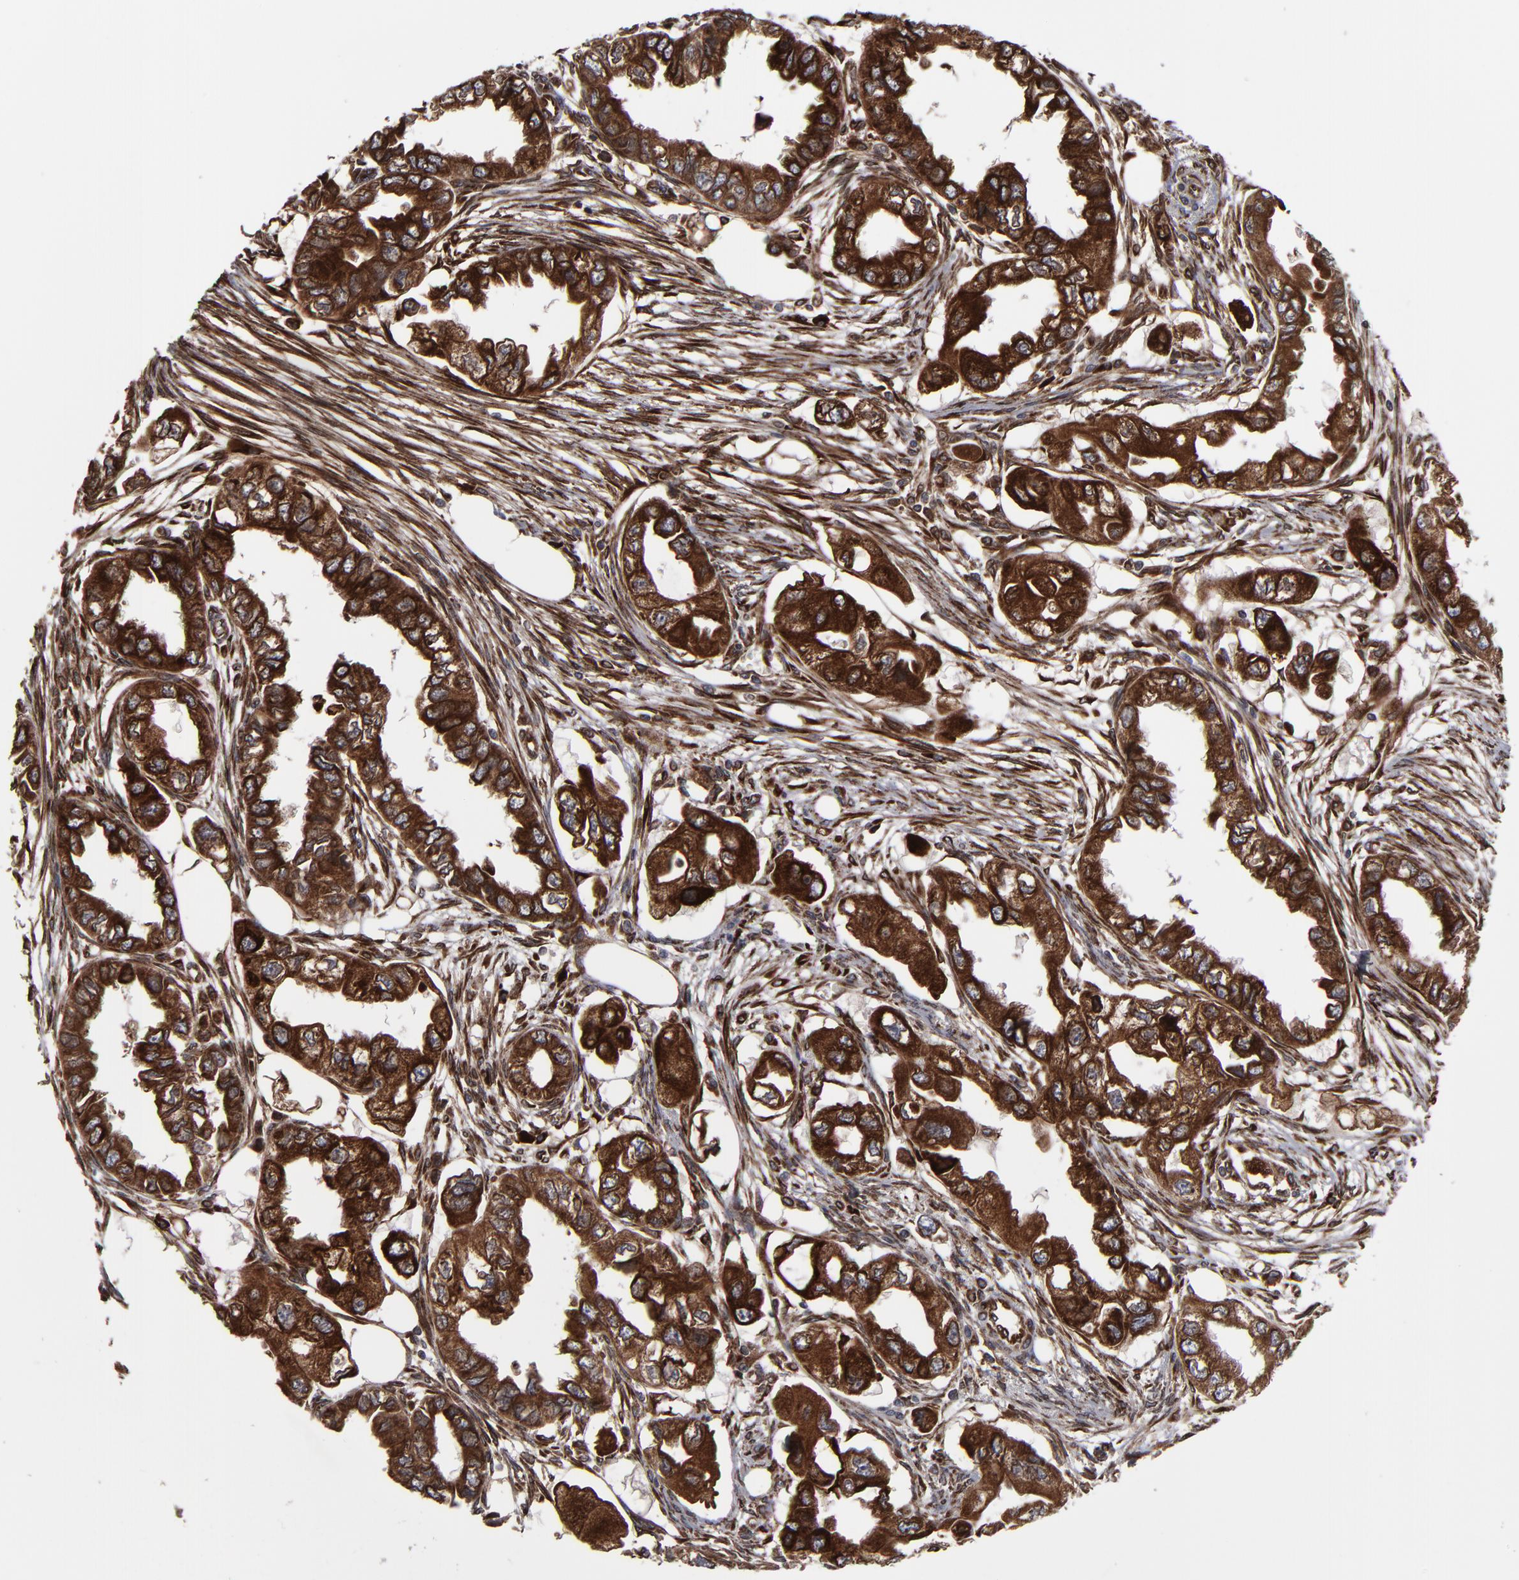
{"staining": {"intensity": "strong", "quantity": ">75%", "location": "cytoplasmic/membranous"}, "tissue": "endometrial cancer", "cell_type": "Tumor cells", "image_type": "cancer", "snomed": [{"axis": "morphology", "description": "Adenocarcinoma, NOS"}, {"axis": "topography", "description": "Endometrium"}], "caption": "Immunohistochemical staining of human endometrial cancer exhibits strong cytoplasmic/membranous protein positivity in about >75% of tumor cells.", "gene": "CNIH1", "patient": {"sex": "female", "age": 67}}